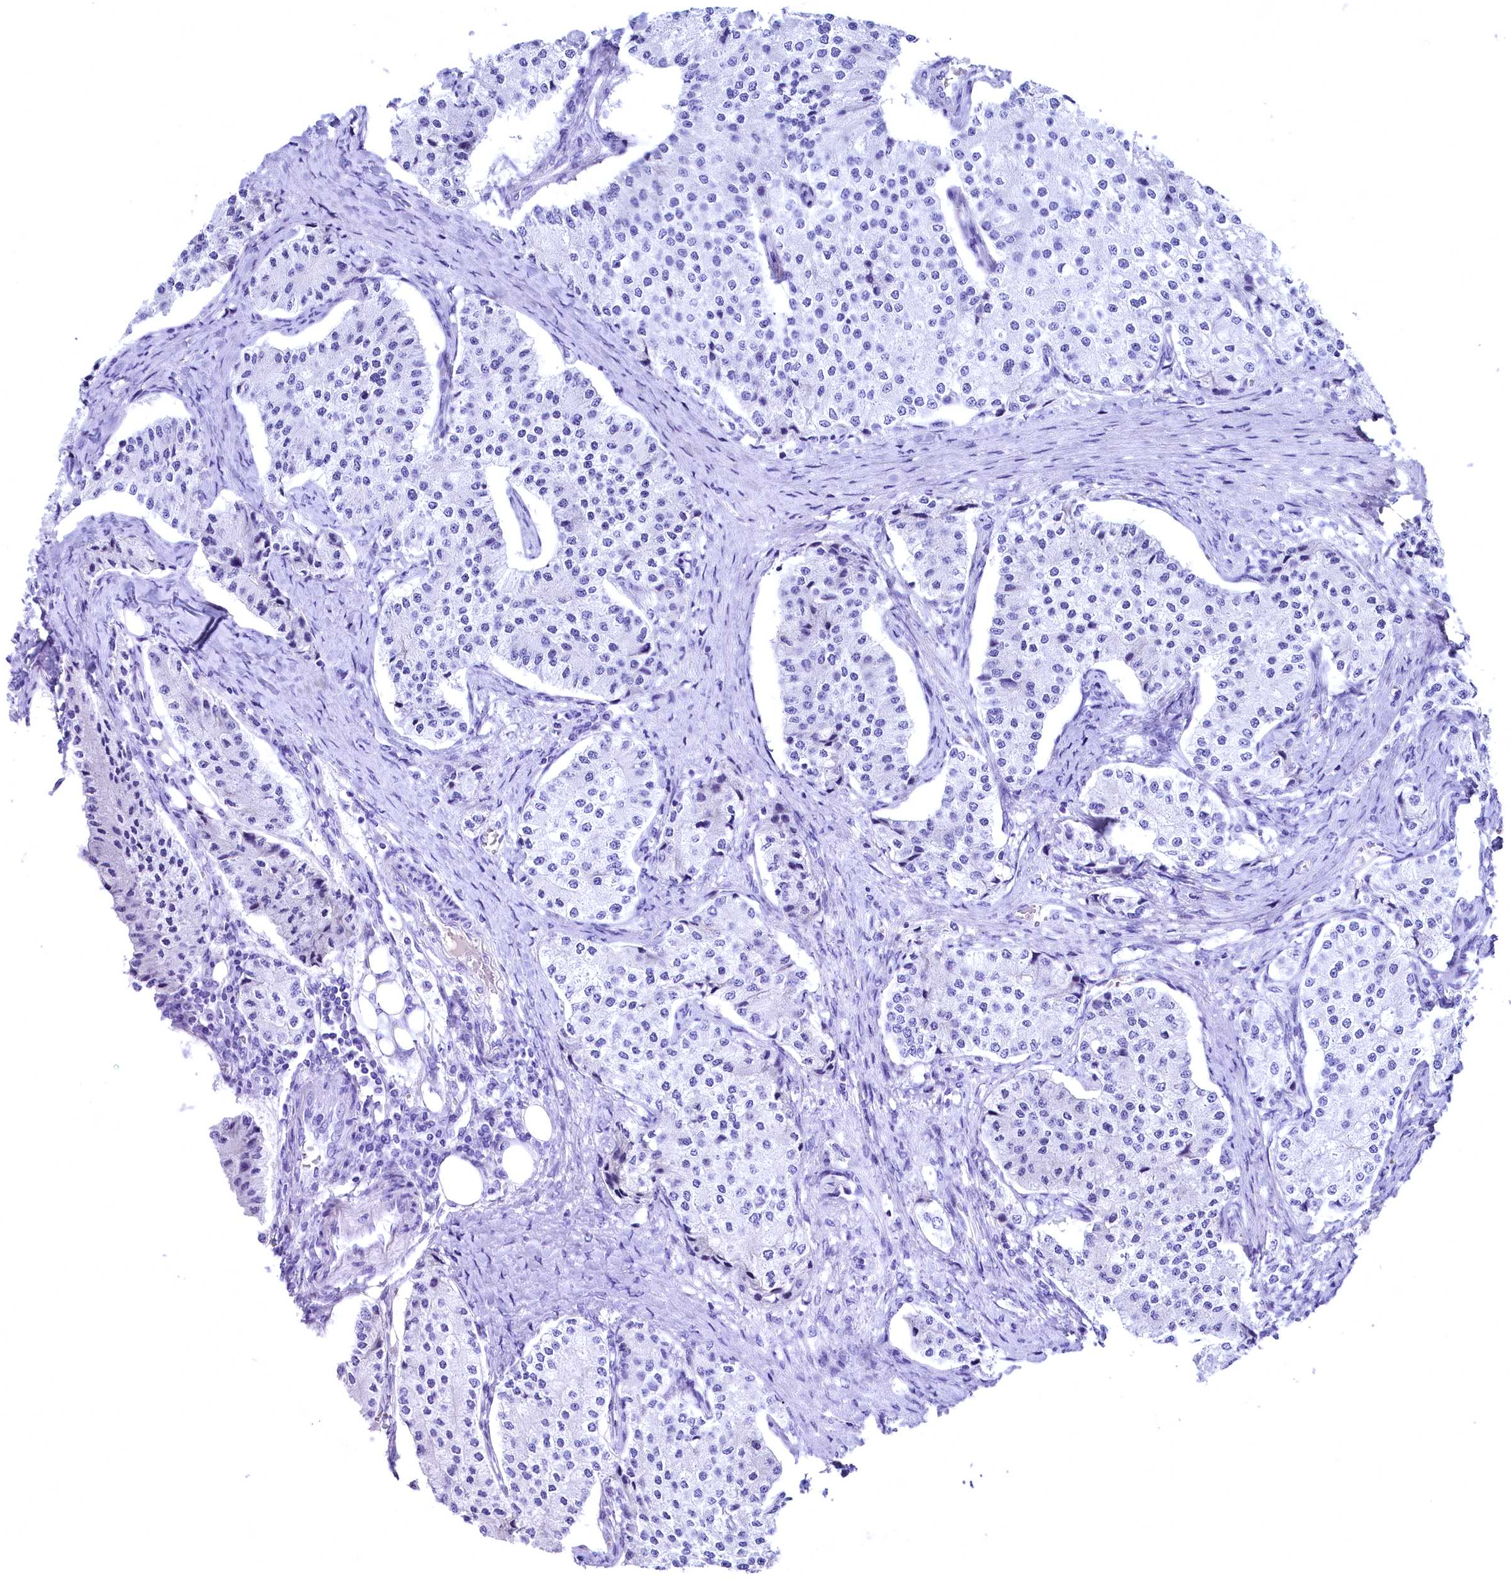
{"staining": {"intensity": "negative", "quantity": "none", "location": "none"}, "tissue": "carcinoid", "cell_type": "Tumor cells", "image_type": "cancer", "snomed": [{"axis": "morphology", "description": "Carcinoid, malignant, NOS"}, {"axis": "topography", "description": "Colon"}], "caption": "Histopathology image shows no protein positivity in tumor cells of carcinoid tissue.", "gene": "SKIDA1", "patient": {"sex": "female", "age": 52}}